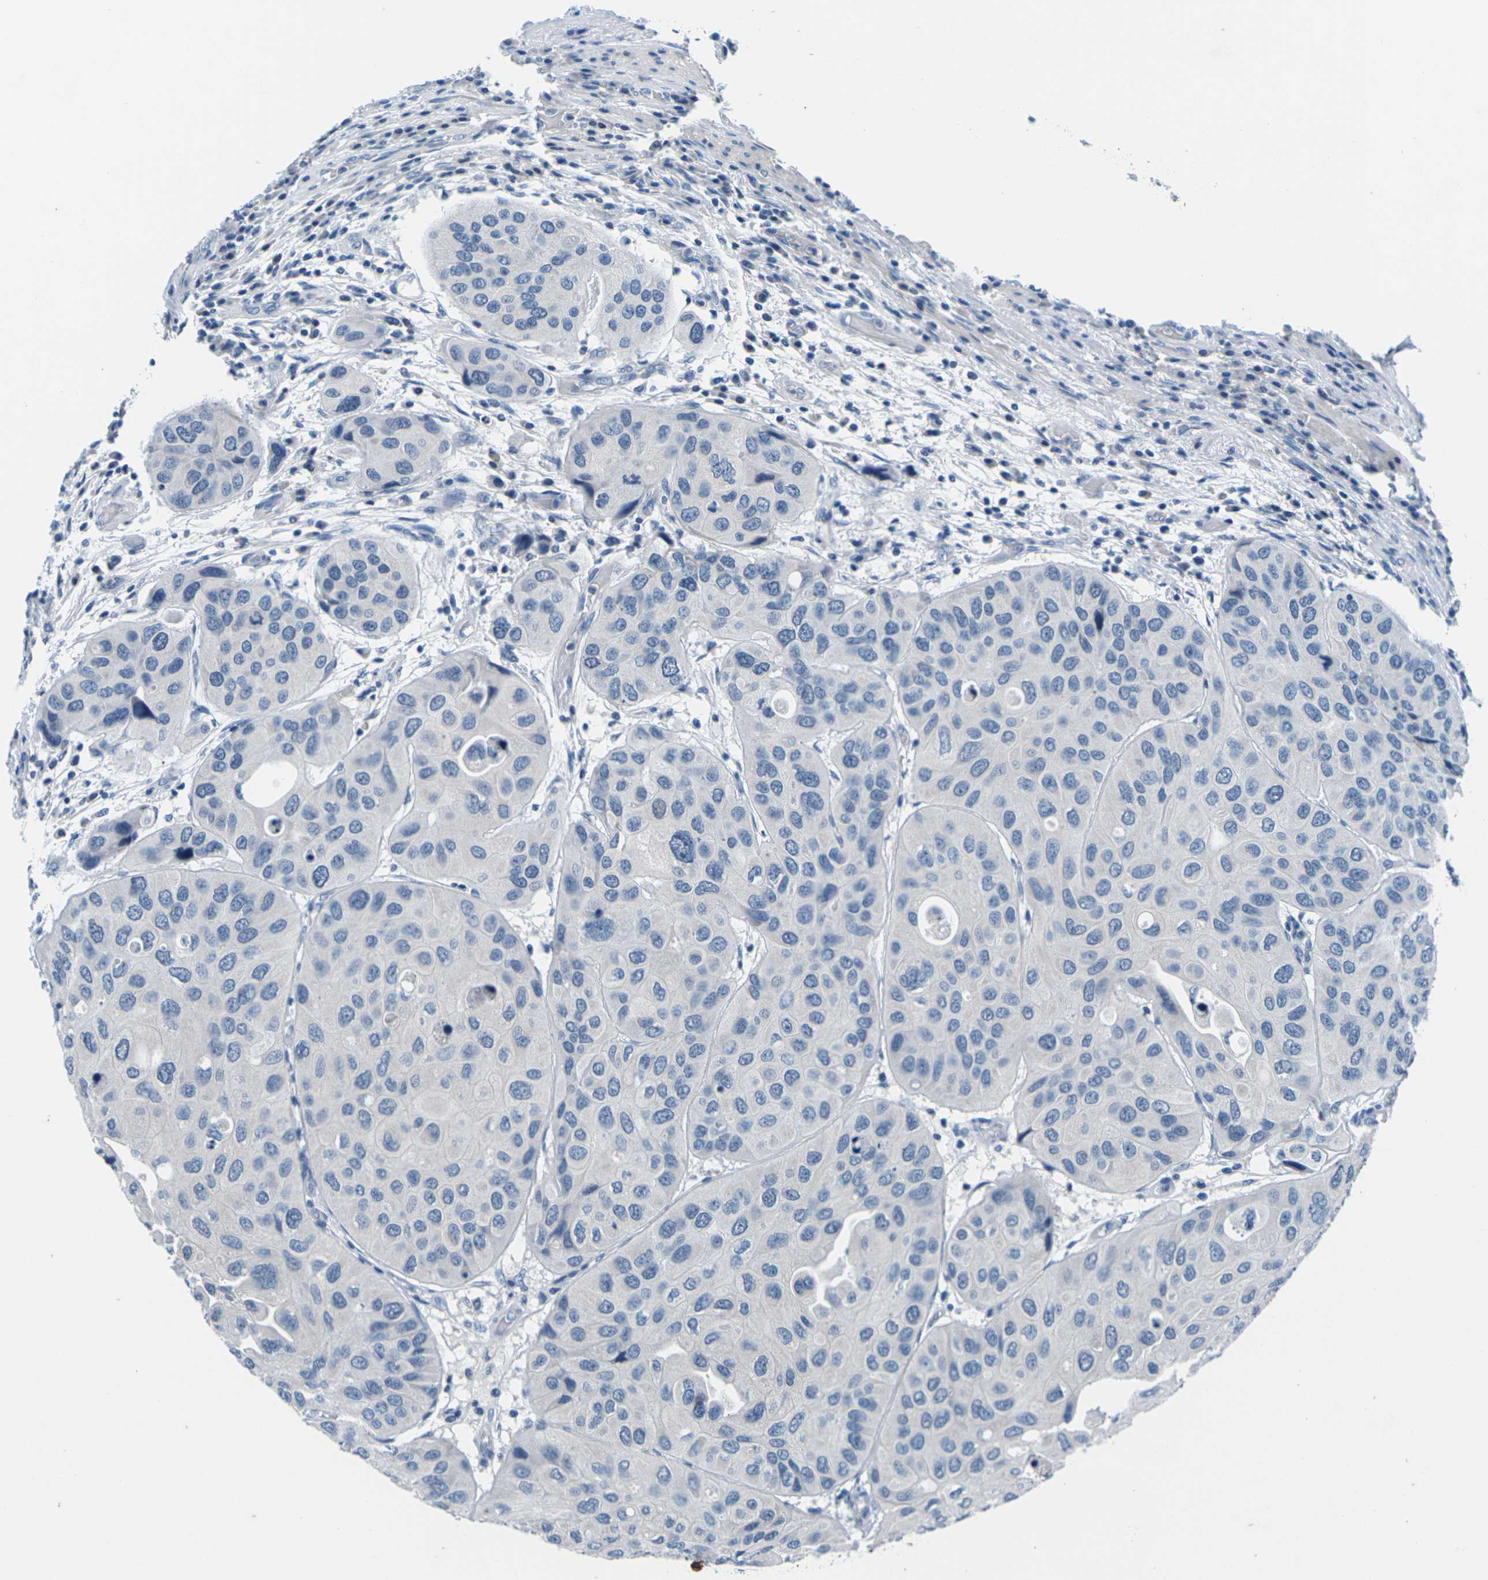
{"staining": {"intensity": "negative", "quantity": "none", "location": "none"}, "tissue": "urothelial cancer", "cell_type": "Tumor cells", "image_type": "cancer", "snomed": [{"axis": "morphology", "description": "Urothelial carcinoma, High grade"}, {"axis": "topography", "description": "Urinary bladder"}], "caption": "The image demonstrates no significant positivity in tumor cells of urothelial cancer.", "gene": "UMOD", "patient": {"sex": "female", "age": 64}}